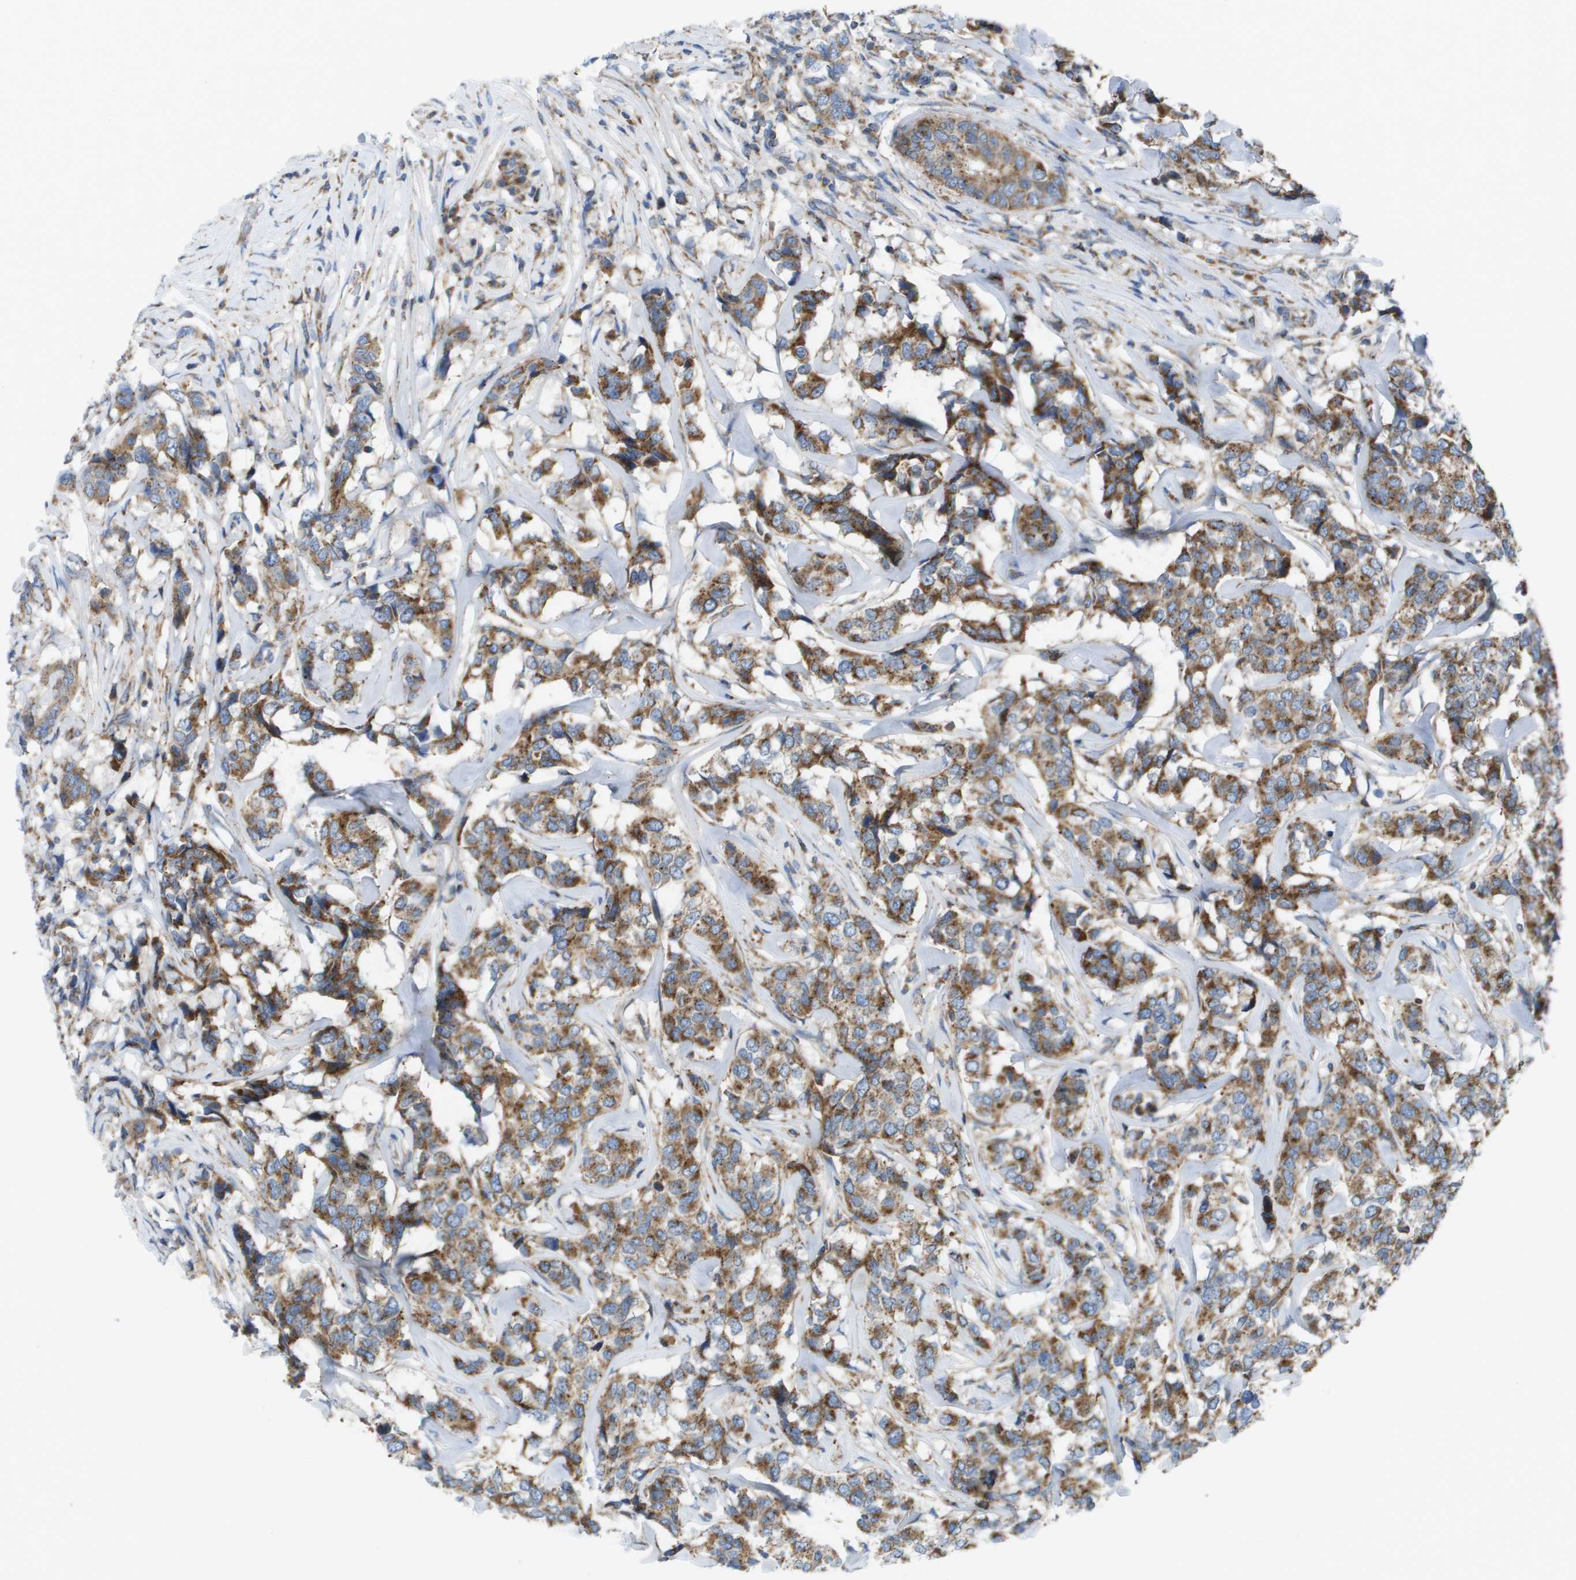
{"staining": {"intensity": "moderate", "quantity": ">75%", "location": "cytoplasmic/membranous"}, "tissue": "breast cancer", "cell_type": "Tumor cells", "image_type": "cancer", "snomed": [{"axis": "morphology", "description": "Lobular carcinoma"}, {"axis": "topography", "description": "Breast"}], "caption": "DAB immunohistochemical staining of human breast cancer (lobular carcinoma) exhibits moderate cytoplasmic/membranous protein positivity in approximately >75% of tumor cells.", "gene": "FIS1", "patient": {"sex": "female", "age": 59}}